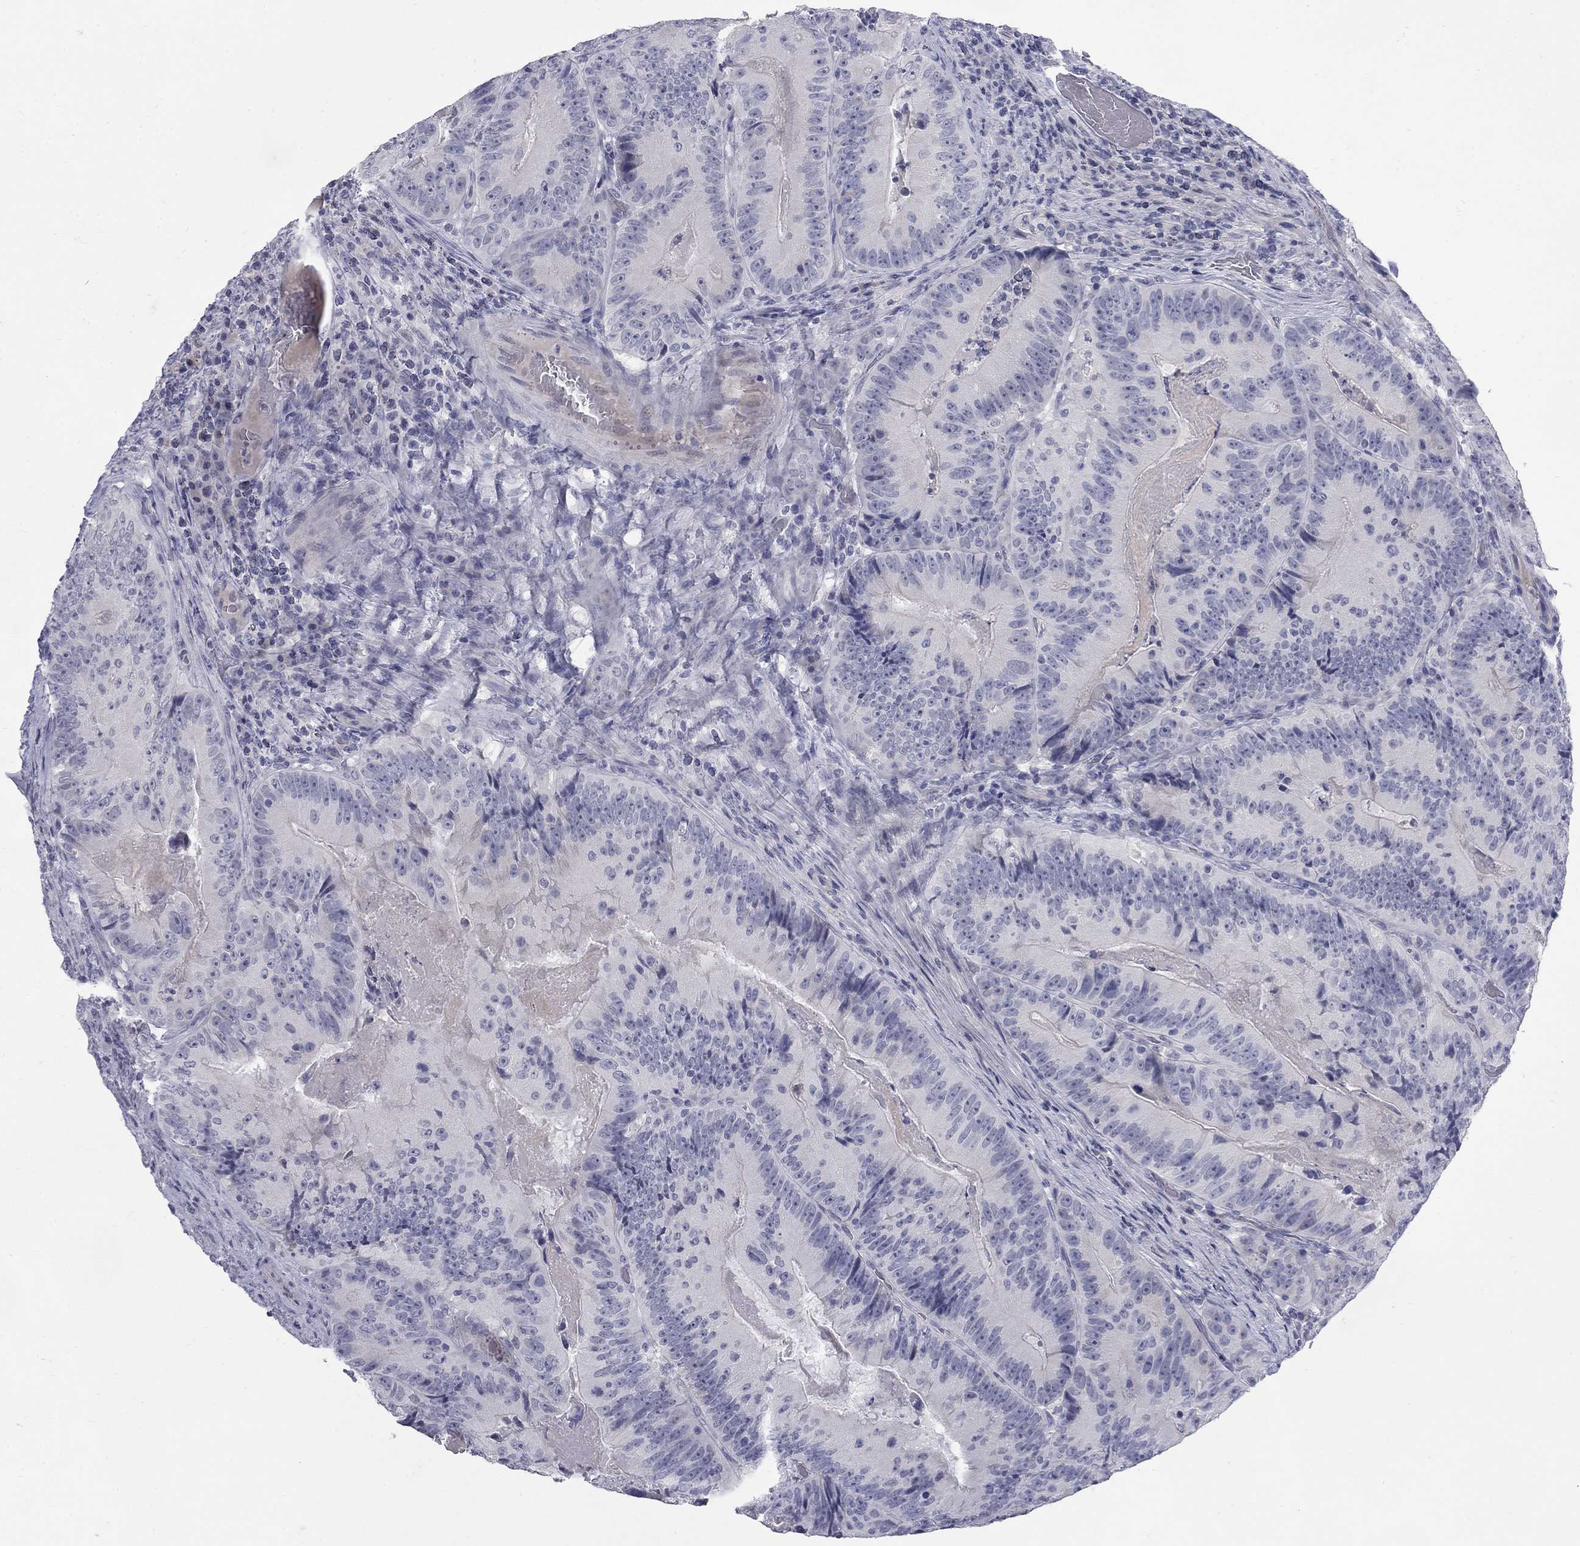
{"staining": {"intensity": "negative", "quantity": "none", "location": "none"}, "tissue": "colorectal cancer", "cell_type": "Tumor cells", "image_type": "cancer", "snomed": [{"axis": "morphology", "description": "Adenocarcinoma, NOS"}, {"axis": "topography", "description": "Colon"}], "caption": "Image shows no protein expression in tumor cells of colorectal cancer tissue.", "gene": "CTNND2", "patient": {"sex": "female", "age": 86}}